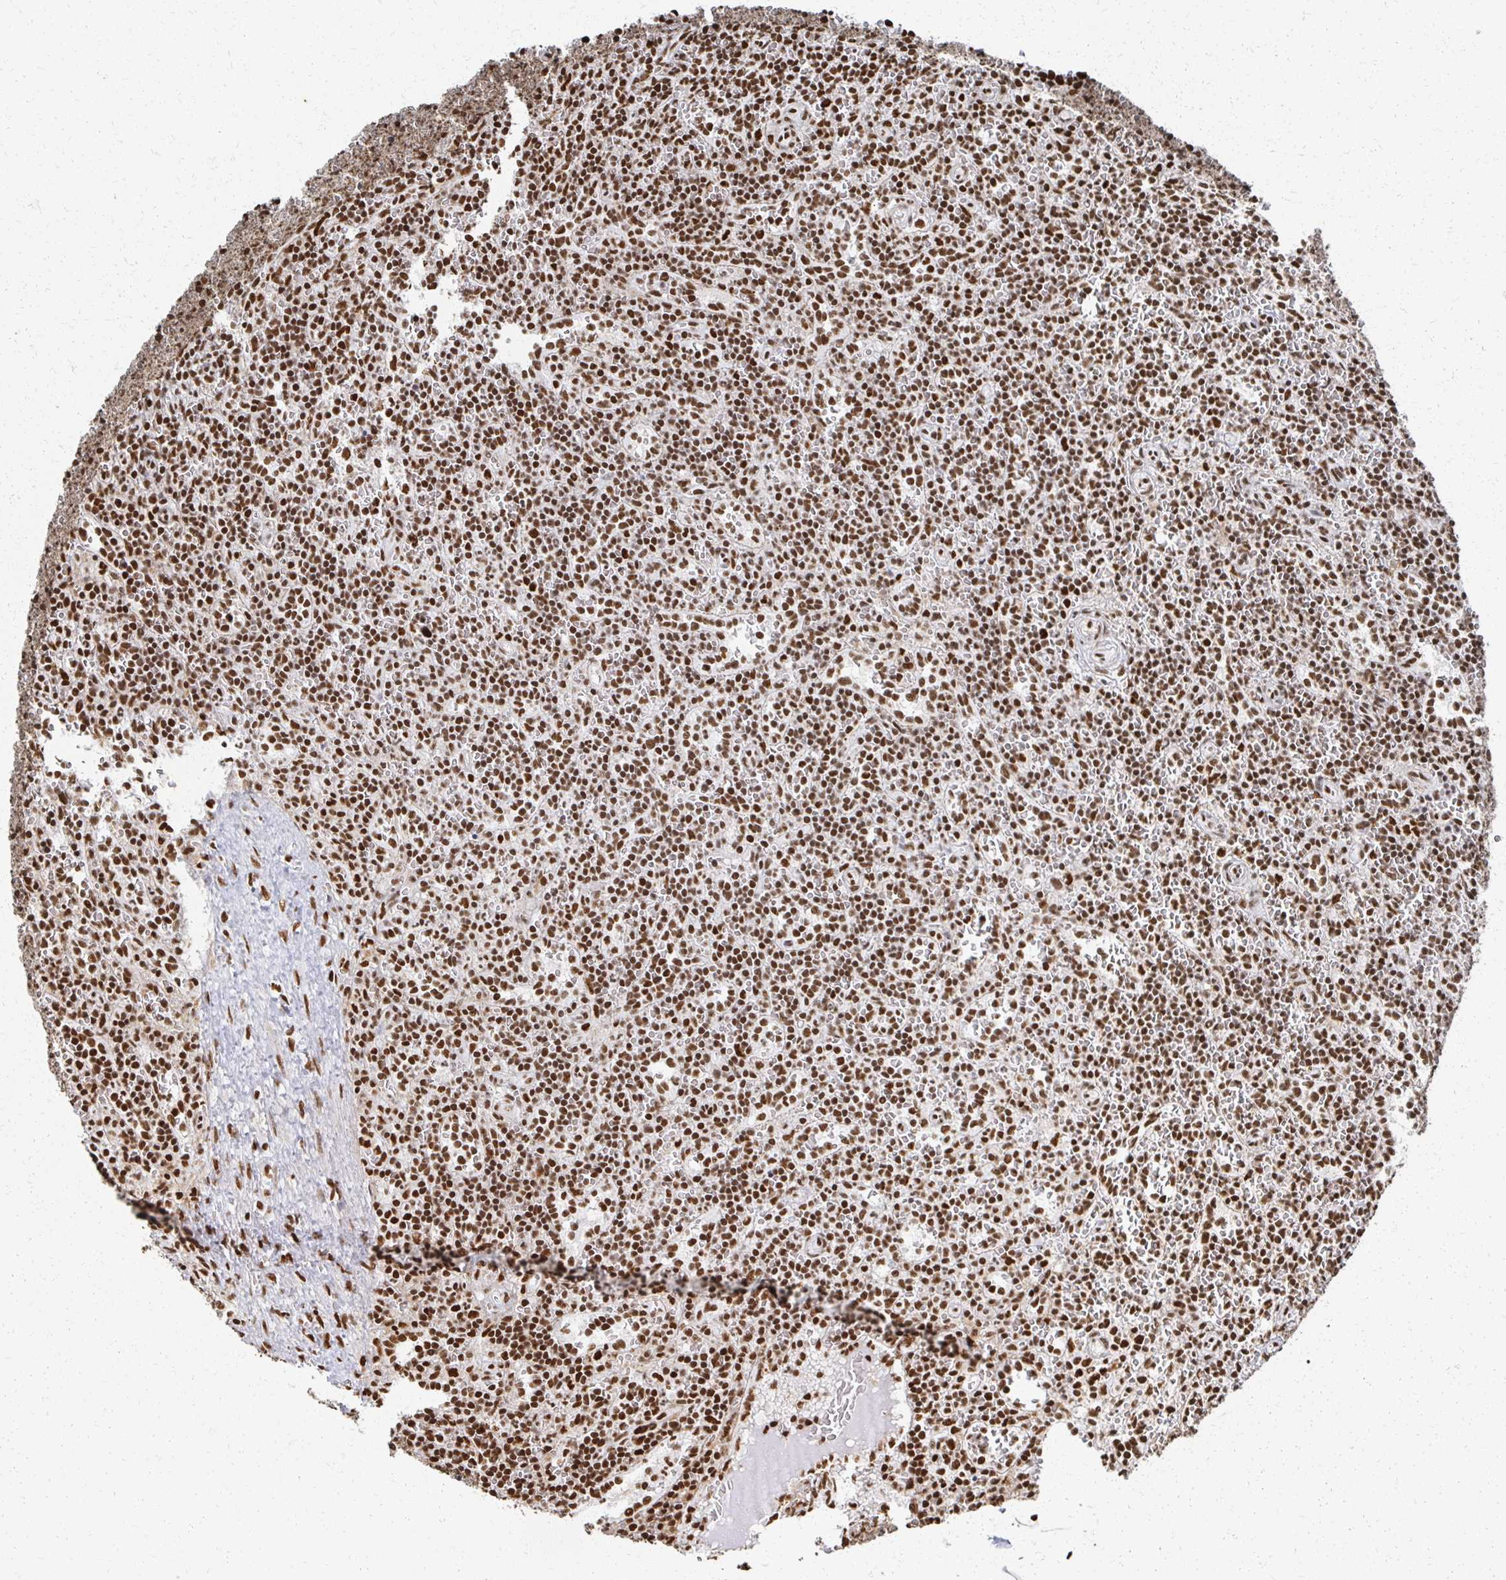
{"staining": {"intensity": "strong", "quantity": ">75%", "location": "nuclear"}, "tissue": "lymphoma", "cell_type": "Tumor cells", "image_type": "cancer", "snomed": [{"axis": "morphology", "description": "Malignant lymphoma, non-Hodgkin's type, Low grade"}, {"axis": "topography", "description": "Spleen"}], "caption": "Low-grade malignant lymphoma, non-Hodgkin's type stained with a brown dye shows strong nuclear positive positivity in approximately >75% of tumor cells.", "gene": "RBBP7", "patient": {"sex": "male", "age": 73}}